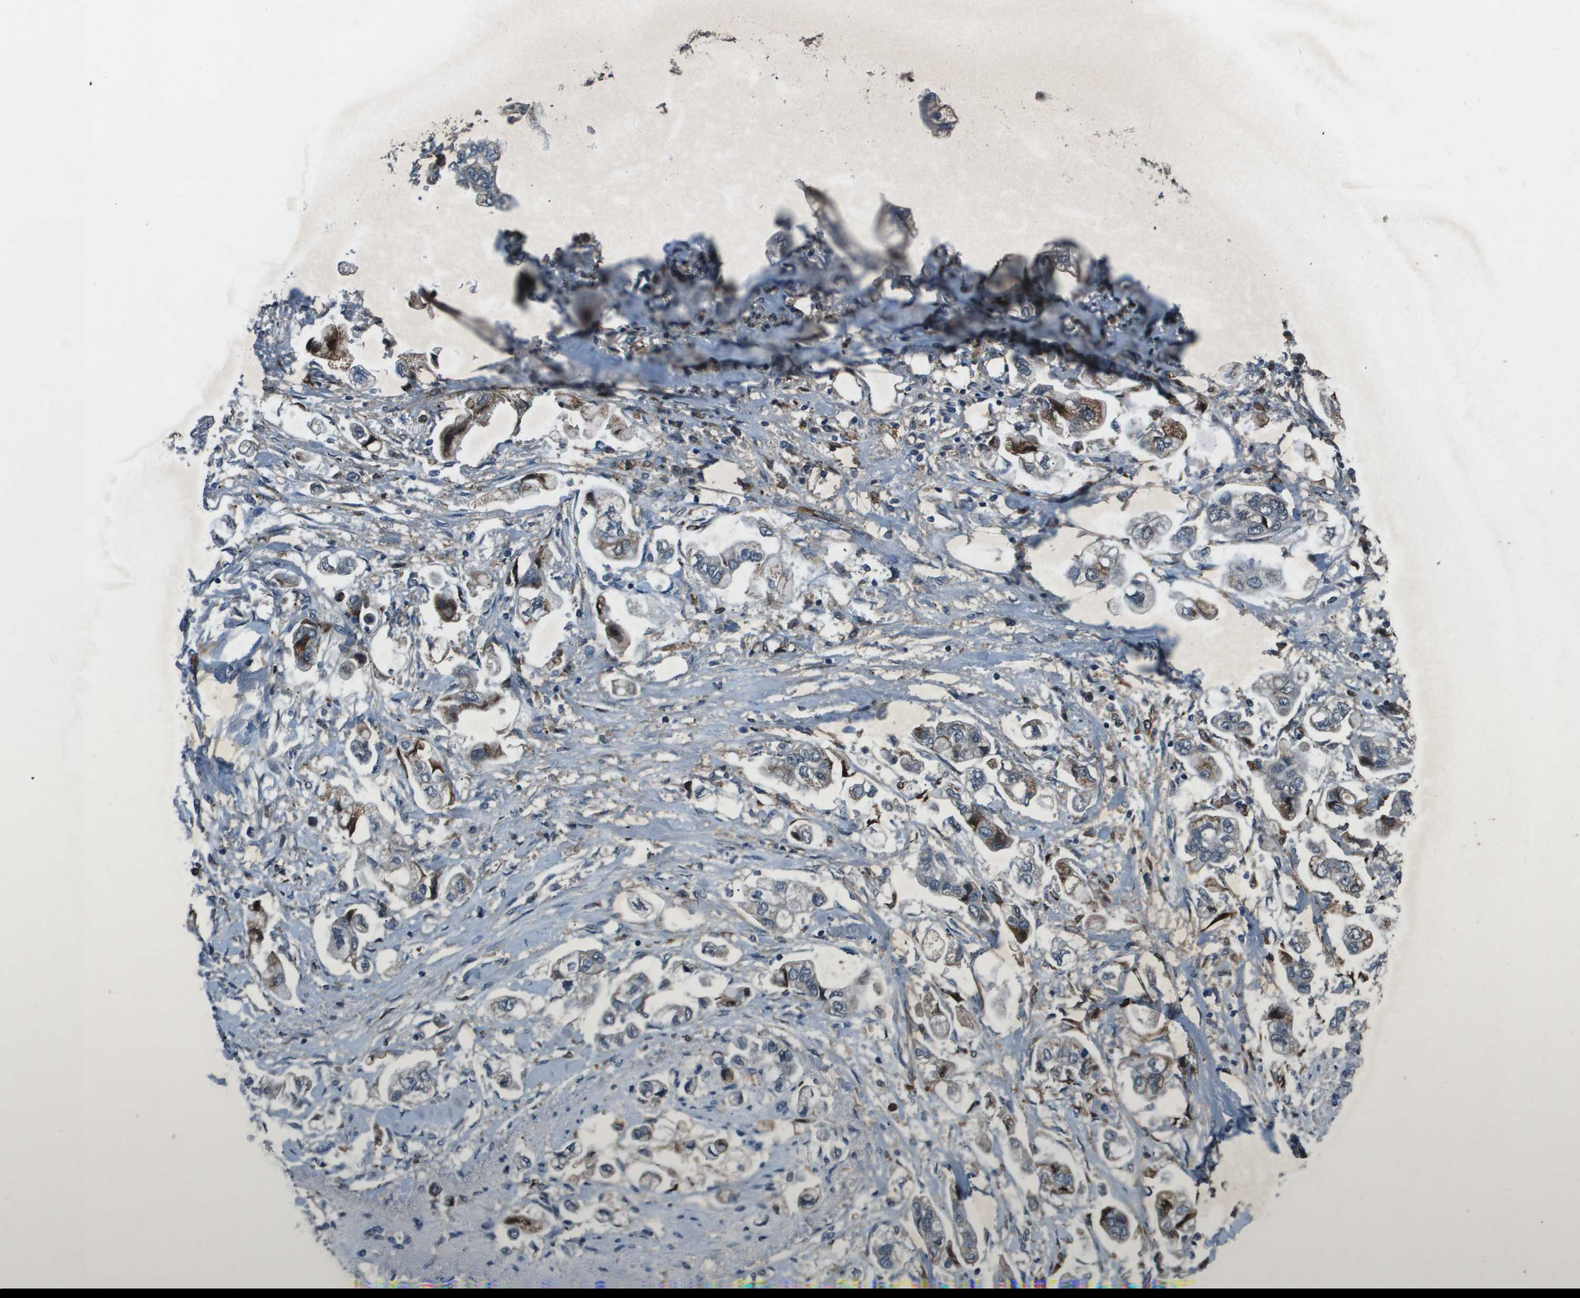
{"staining": {"intensity": "moderate", "quantity": "<25%", "location": "cytoplasmic/membranous"}, "tissue": "stomach cancer", "cell_type": "Tumor cells", "image_type": "cancer", "snomed": [{"axis": "morphology", "description": "Adenocarcinoma, NOS"}, {"axis": "topography", "description": "Stomach"}], "caption": "Stomach adenocarcinoma stained with a brown dye demonstrates moderate cytoplasmic/membranous positive expression in approximately <25% of tumor cells.", "gene": "GOSR2", "patient": {"sex": "male", "age": 62}}